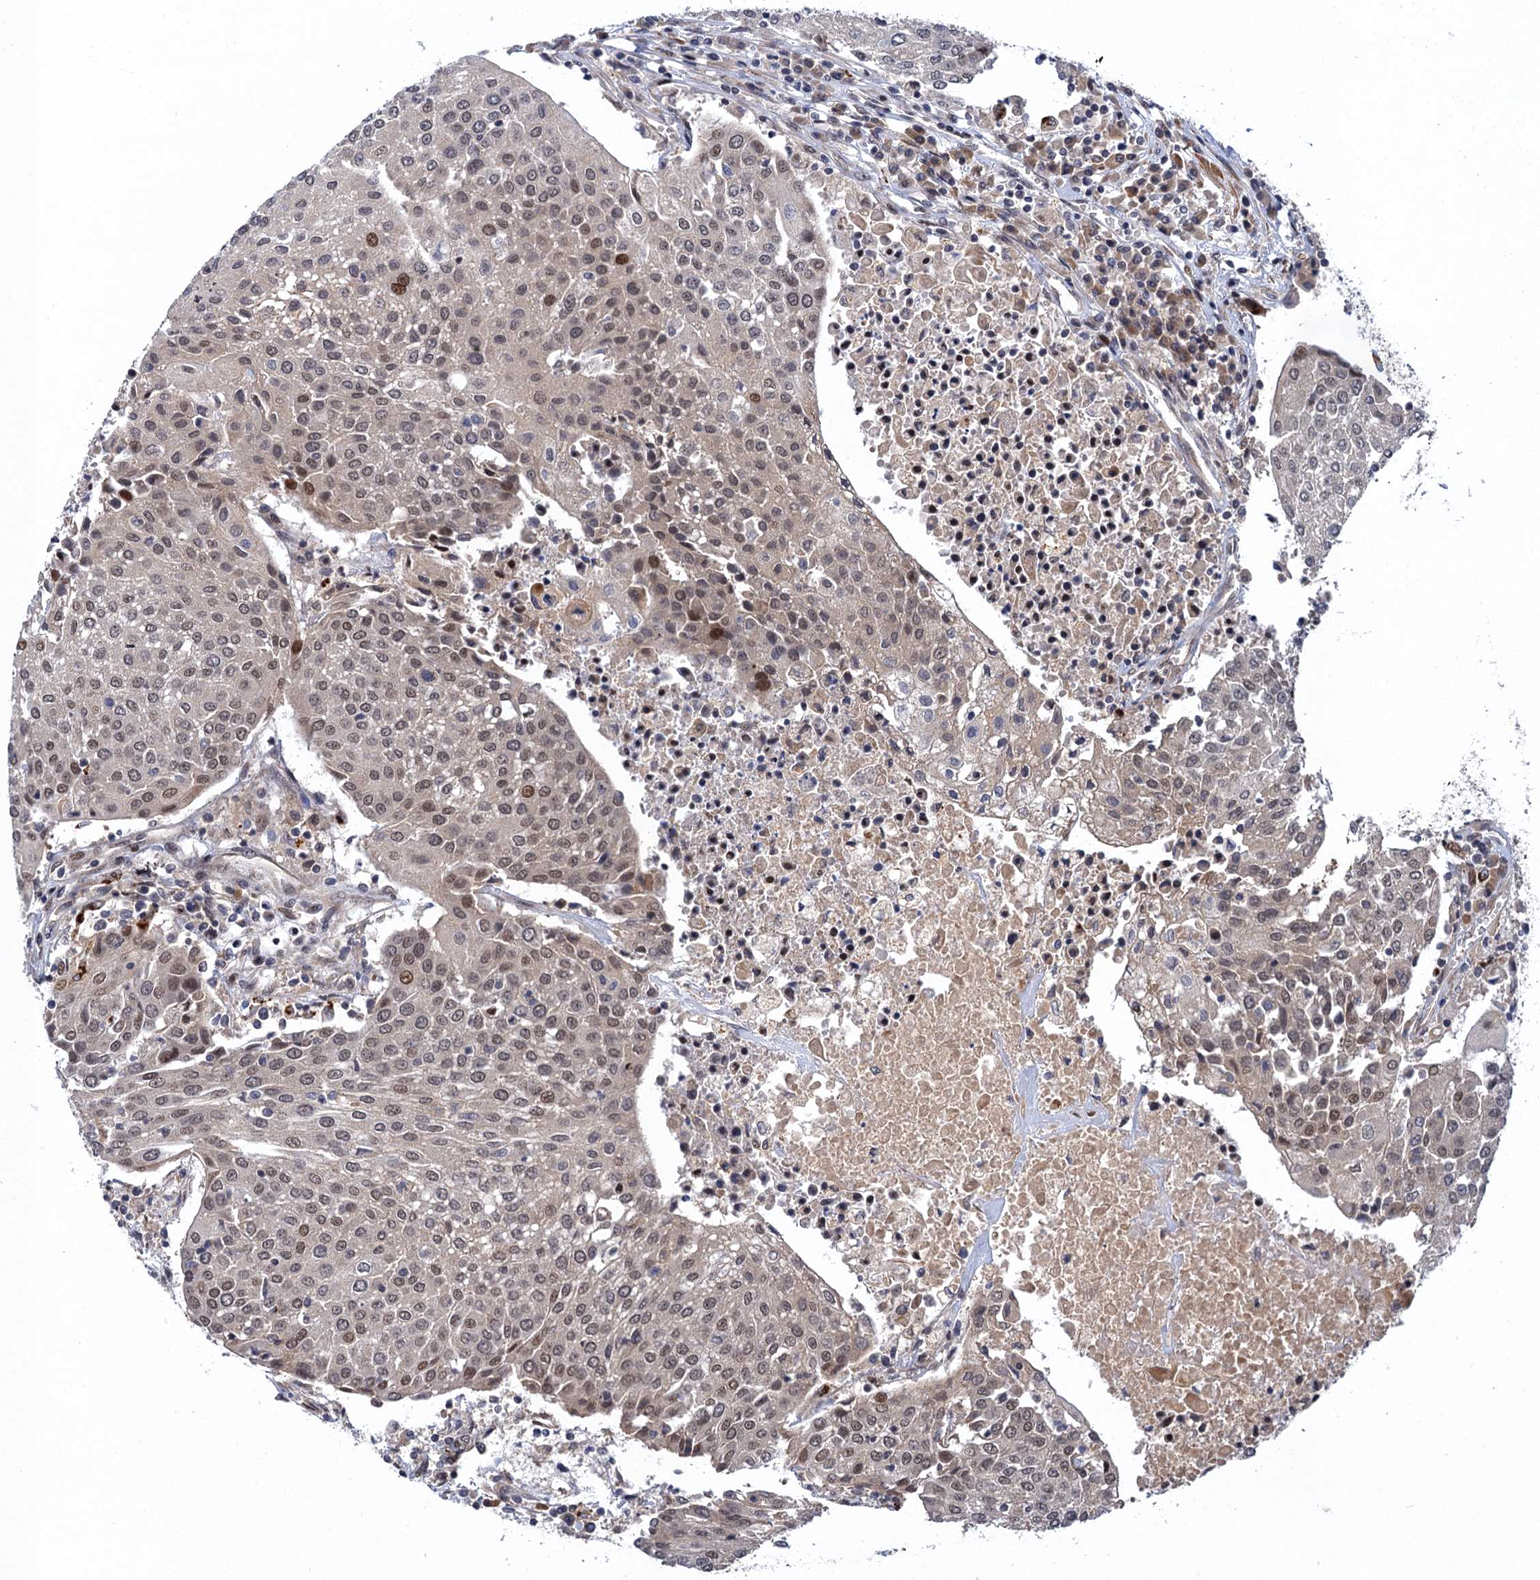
{"staining": {"intensity": "moderate", "quantity": "<25%", "location": "nuclear"}, "tissue": "urothelial cancer", "cell_type": "Tumor cells", "image_type": "cancer", "snomed": [{"axis": "morphology", "description": "Urothelial carcinoma, High grade"}, {"axis": "topography", "description": "Urinary bladder"}], "caption": "This is a histology image of immunohistochemistry (IHC) staining of urothelial cancer, which shows moderate staining in the nuclear of tumor cells.", "gene": "NEK8", "patient": {"sex": "female", "age": 85}}